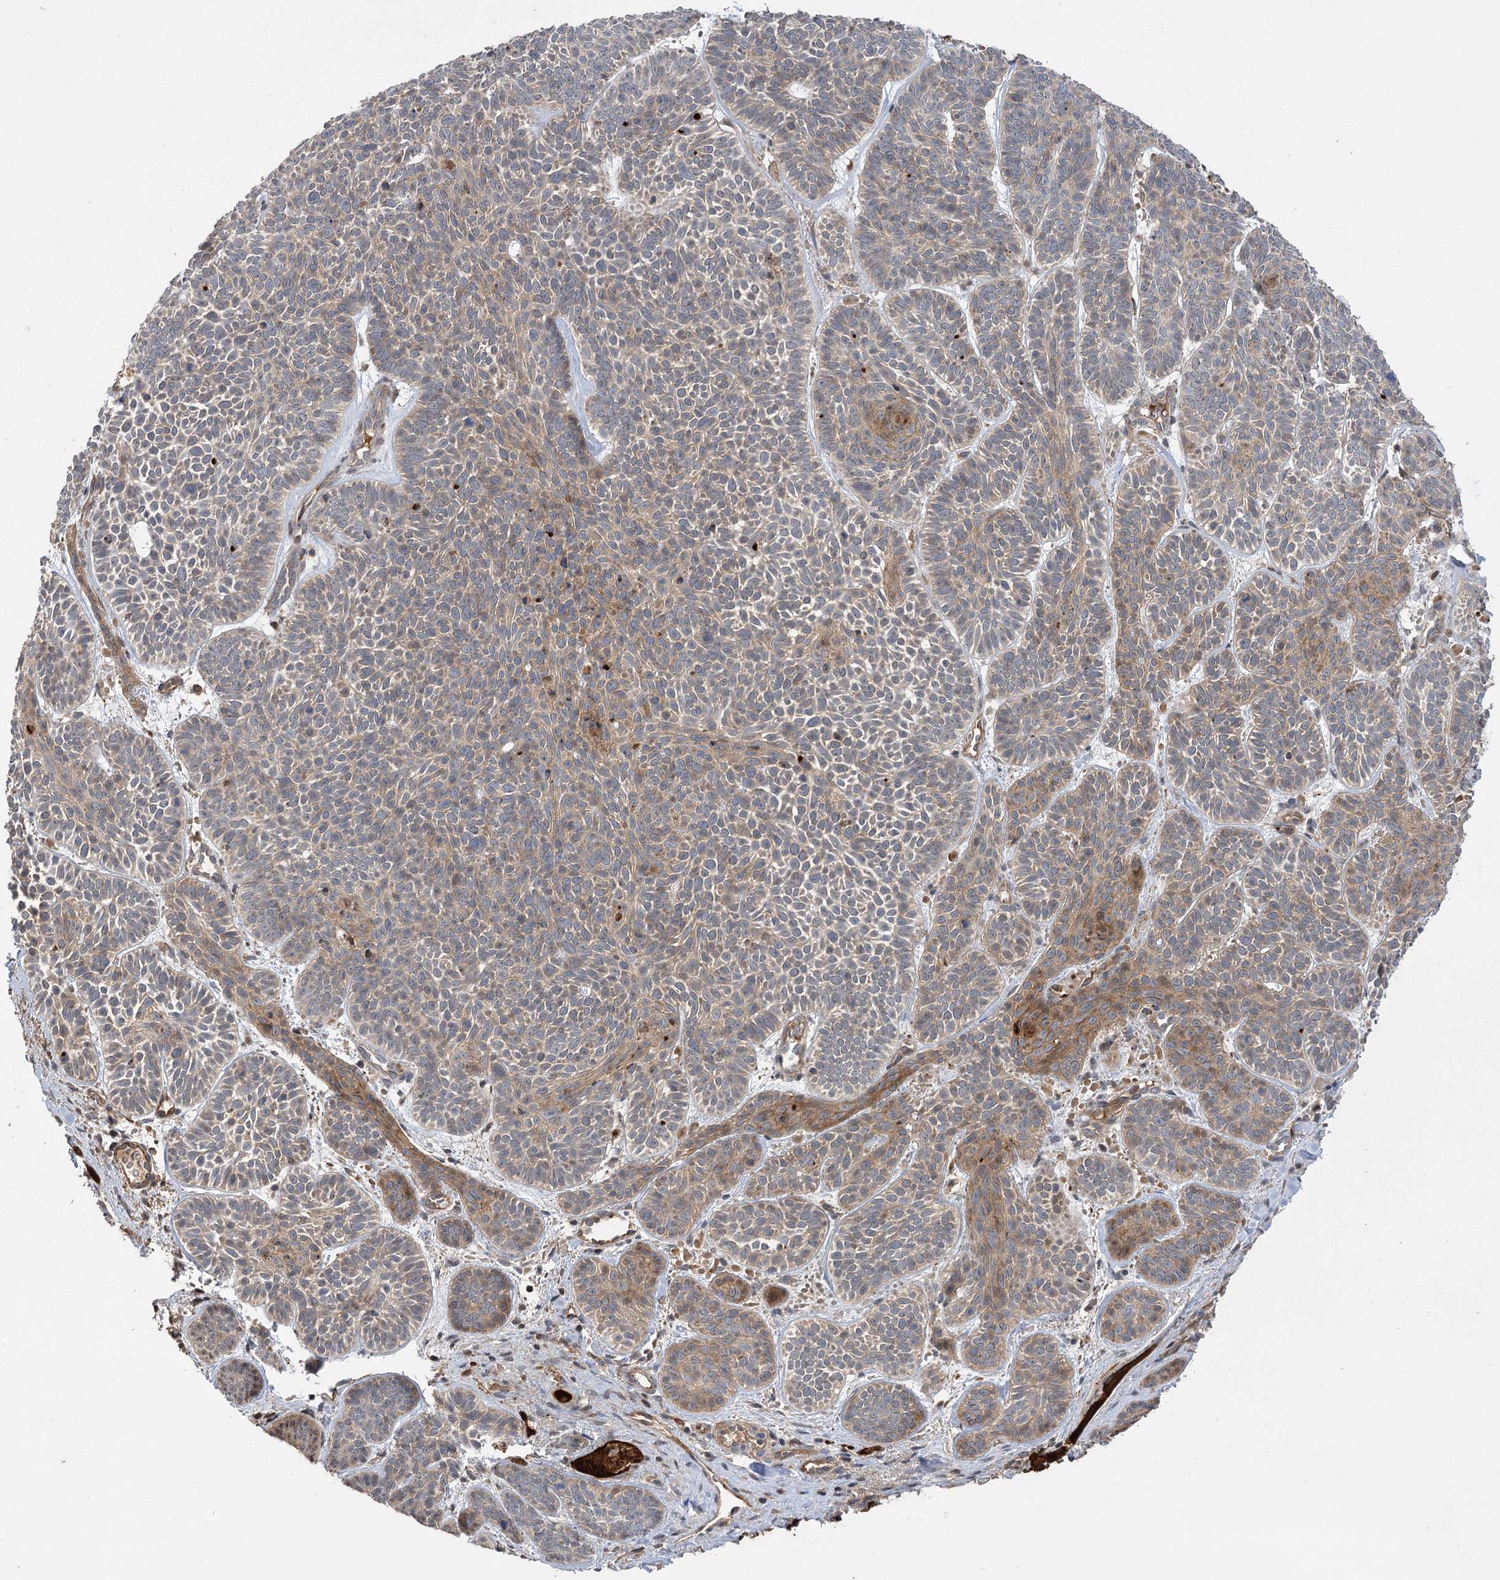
{"staining": {"intensity": "moderate", "quantity": "25%-75%", "location": "cytoplasmic/membranous"}, "tissue": "skin cancer", "cell_type": "Tumor cells", "image_type": "cancer", "snomed": [{"axis": "morphology", "description": "Basal cell carcinoma"}, {"axis": "topography", "description": "Skin"}], "caption": "Protein staining of skin cancer (basal cell carcinoma) tissue exhibits moderate cytoplasmic/membranous expression in about 25%-75% of tumor cells.", "gene": "KCNN2", "patient": {"sex": "male", "age": 85}}